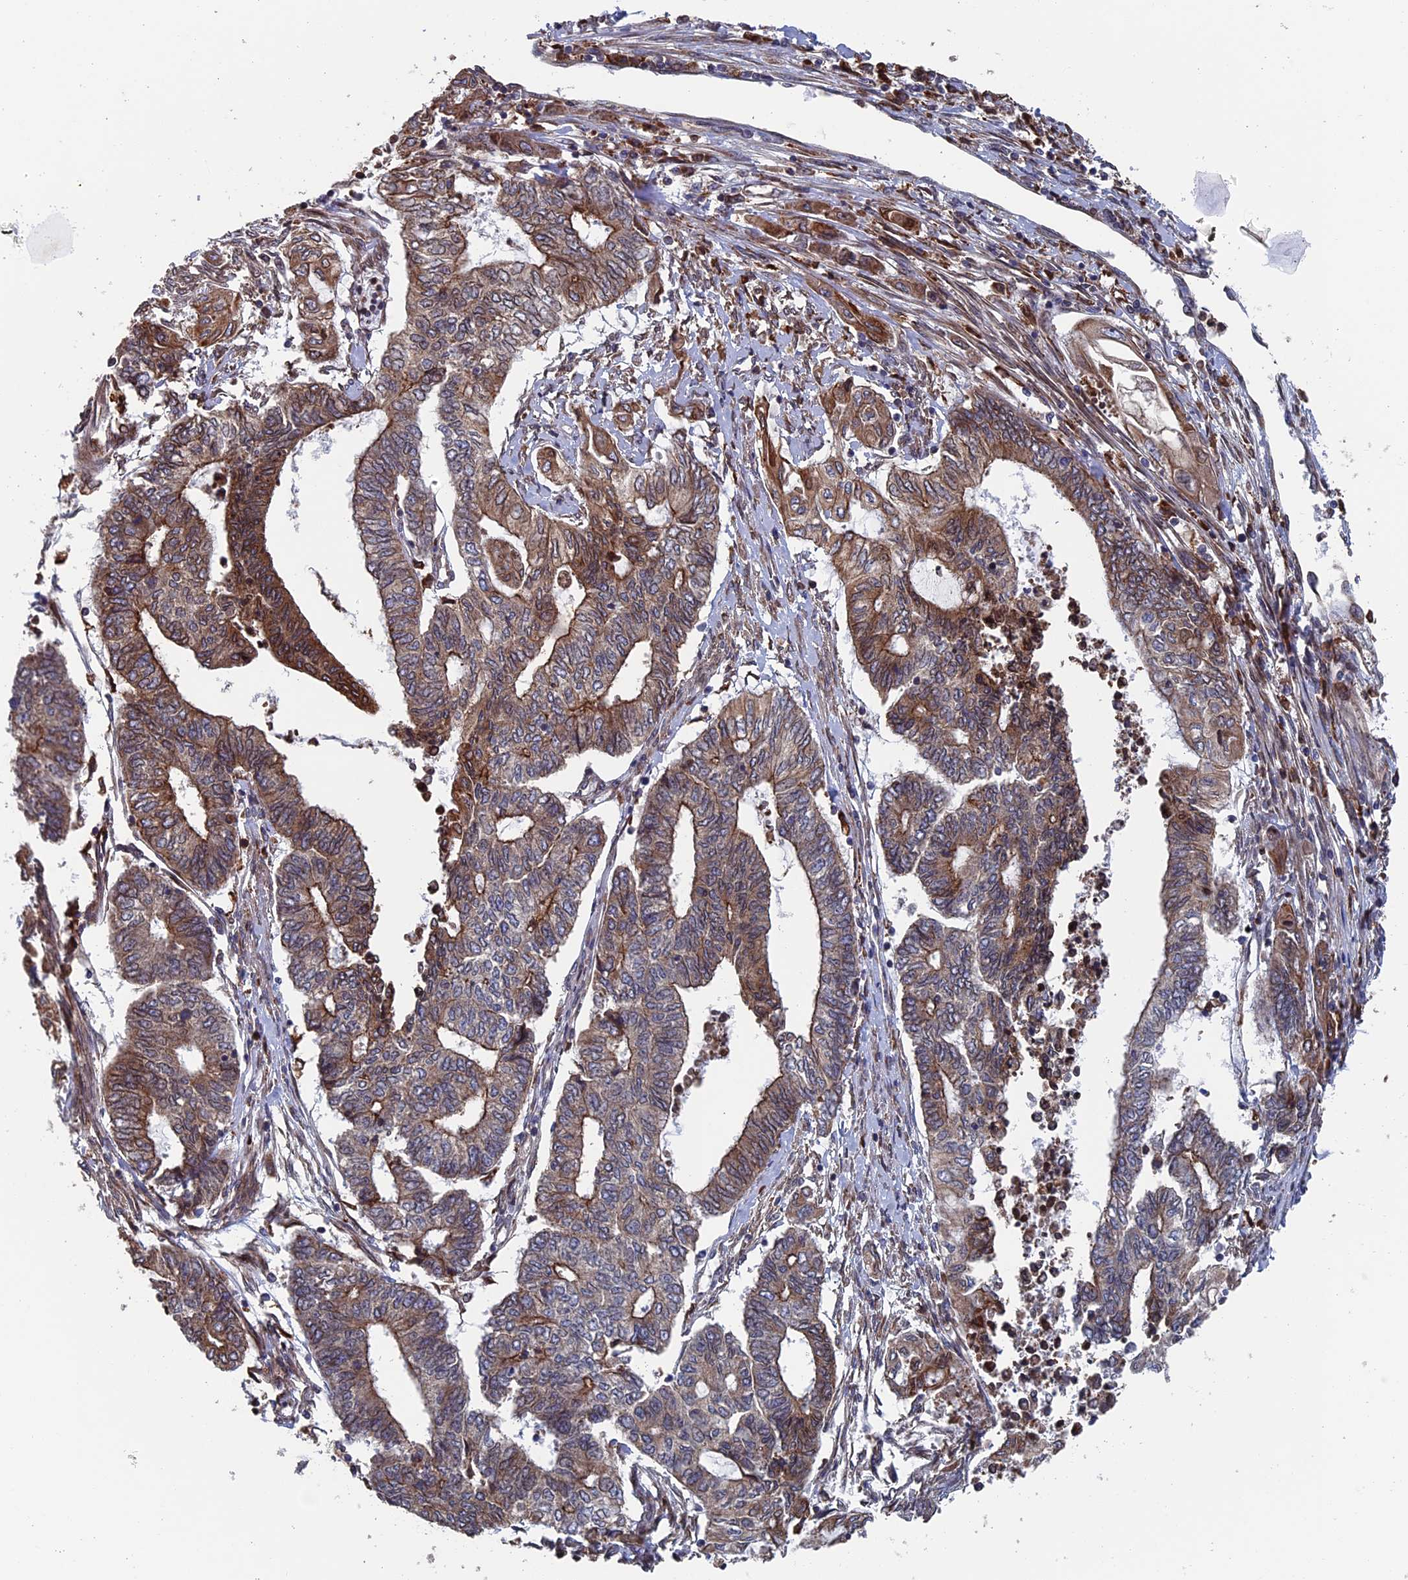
{"staining": {"intensity": "moderate", "quantity": ">75%", "location": "cytoplasmic/membranous"}, "tissue": "endometrial cancer", "cell_type": "Tumor cells", "image_type": "cancer", "snomed": [{"axis": "morphology", "description": "Adenocarcinoma, NOS"}, {"axis": "topography", "description": "Uterus"}, {"axis": "topography", "description": "Endometrium"}], "caption": "A high-resolution micrograph shows immunohistochemistry staining of endometrial cancer (adenocarcinoma), which displays moderate cytoplasmic/membranous staining in about >75% of tumor cells. The staining was performed using DAB, with brown indicating positive protein expression. Nuclei are stained blue with hematoxylin.", "gene": "RPUSD1", "patient": {"sex": "female", "age": 70}}